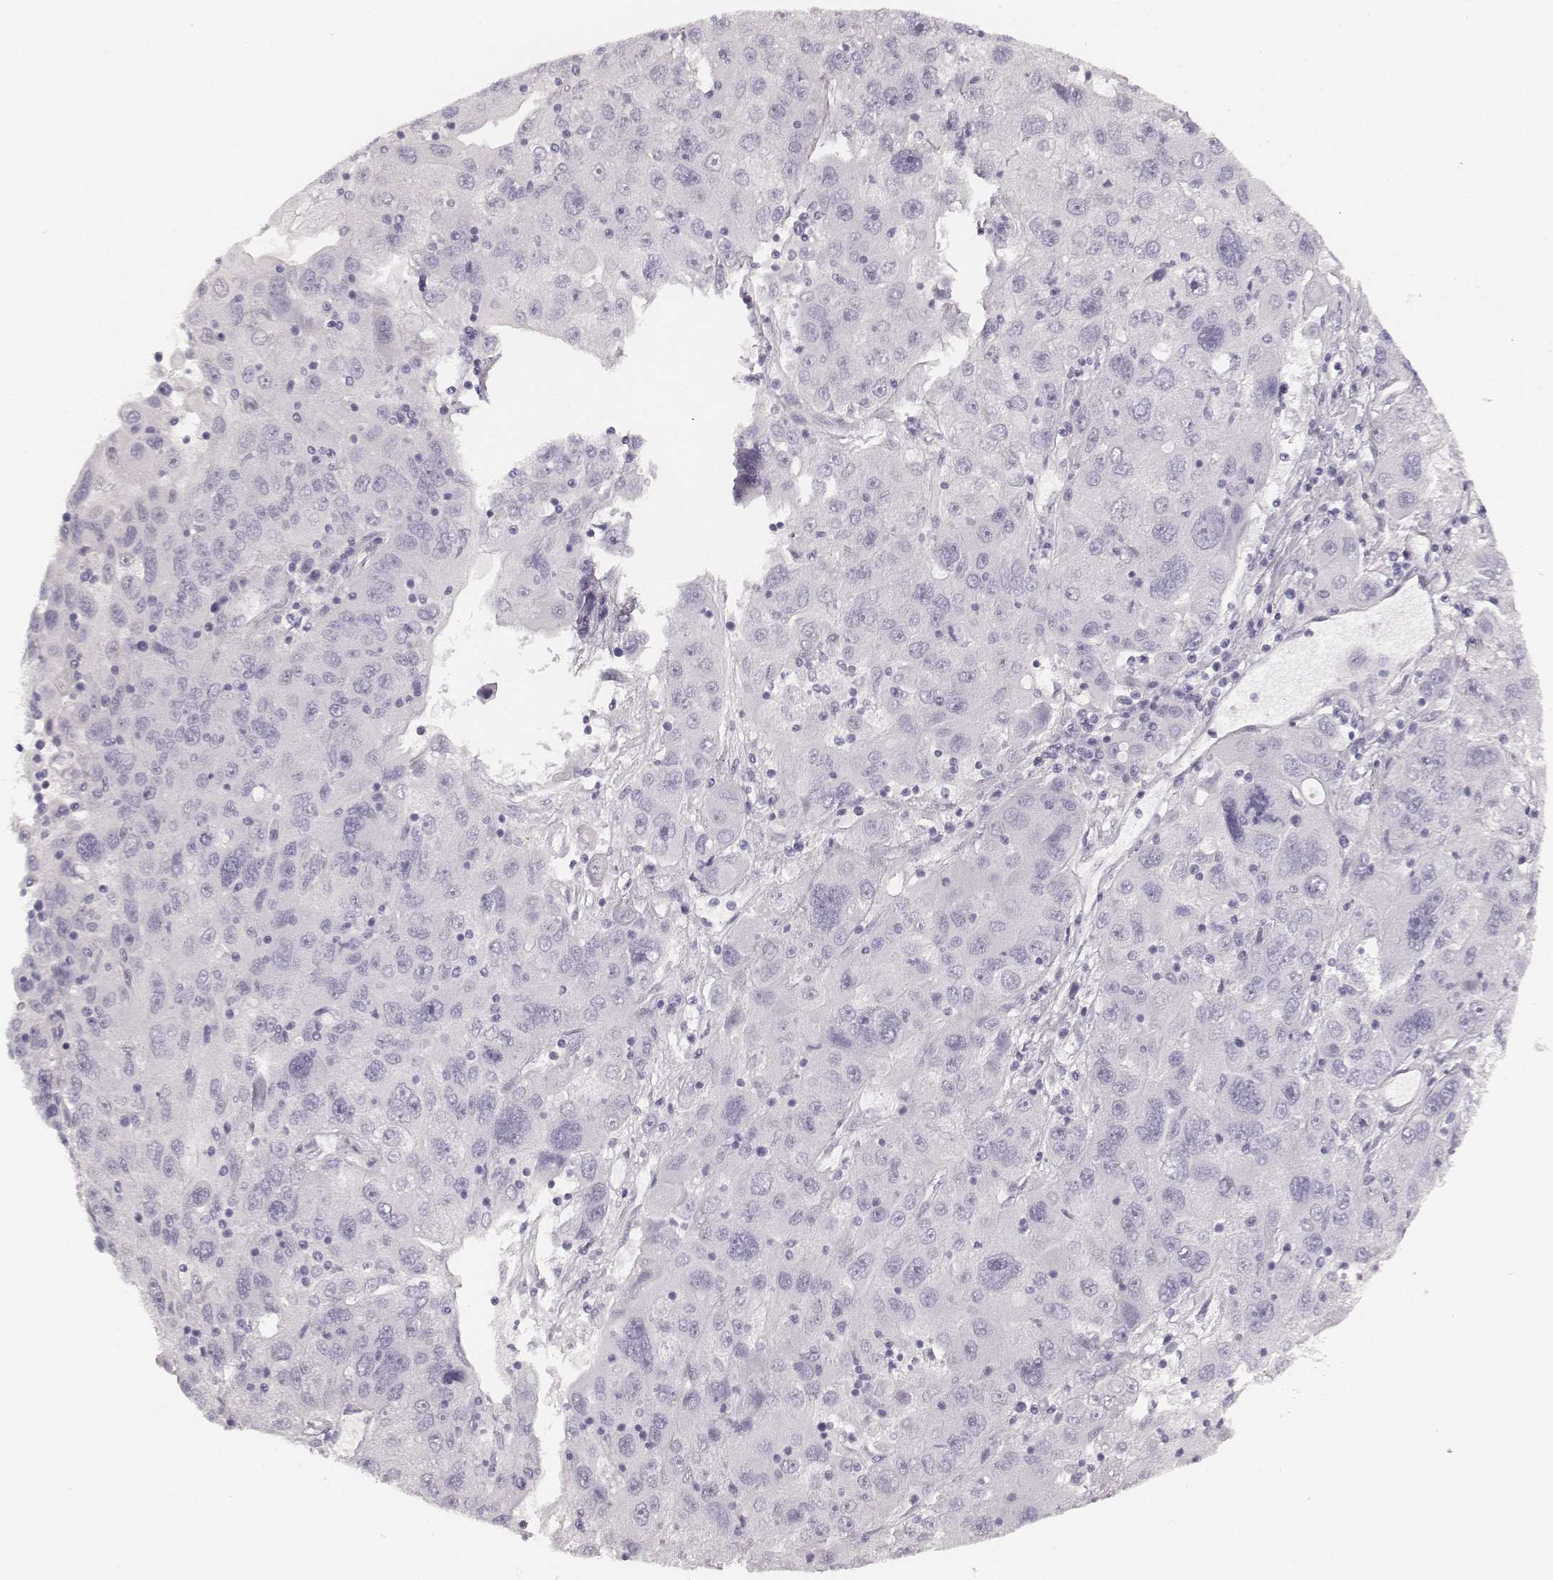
{"staining": {"intensity": "negative", "quantity": "none", "location": "none"}, "tissue": "stomach cancer", "cell_type": "Tumor cells", "image_type": "cancer", "snomed": [{"axis": "morphology", "description": "Adenocarcinoma, NOS"}, {"axis": "topography", "description": "Stomach"}], "caption": "Tumor cells show no significant protein staining in stomach cancer.", "gene": "HNF4G", "patient": {"sex": "male", "age": 56}}